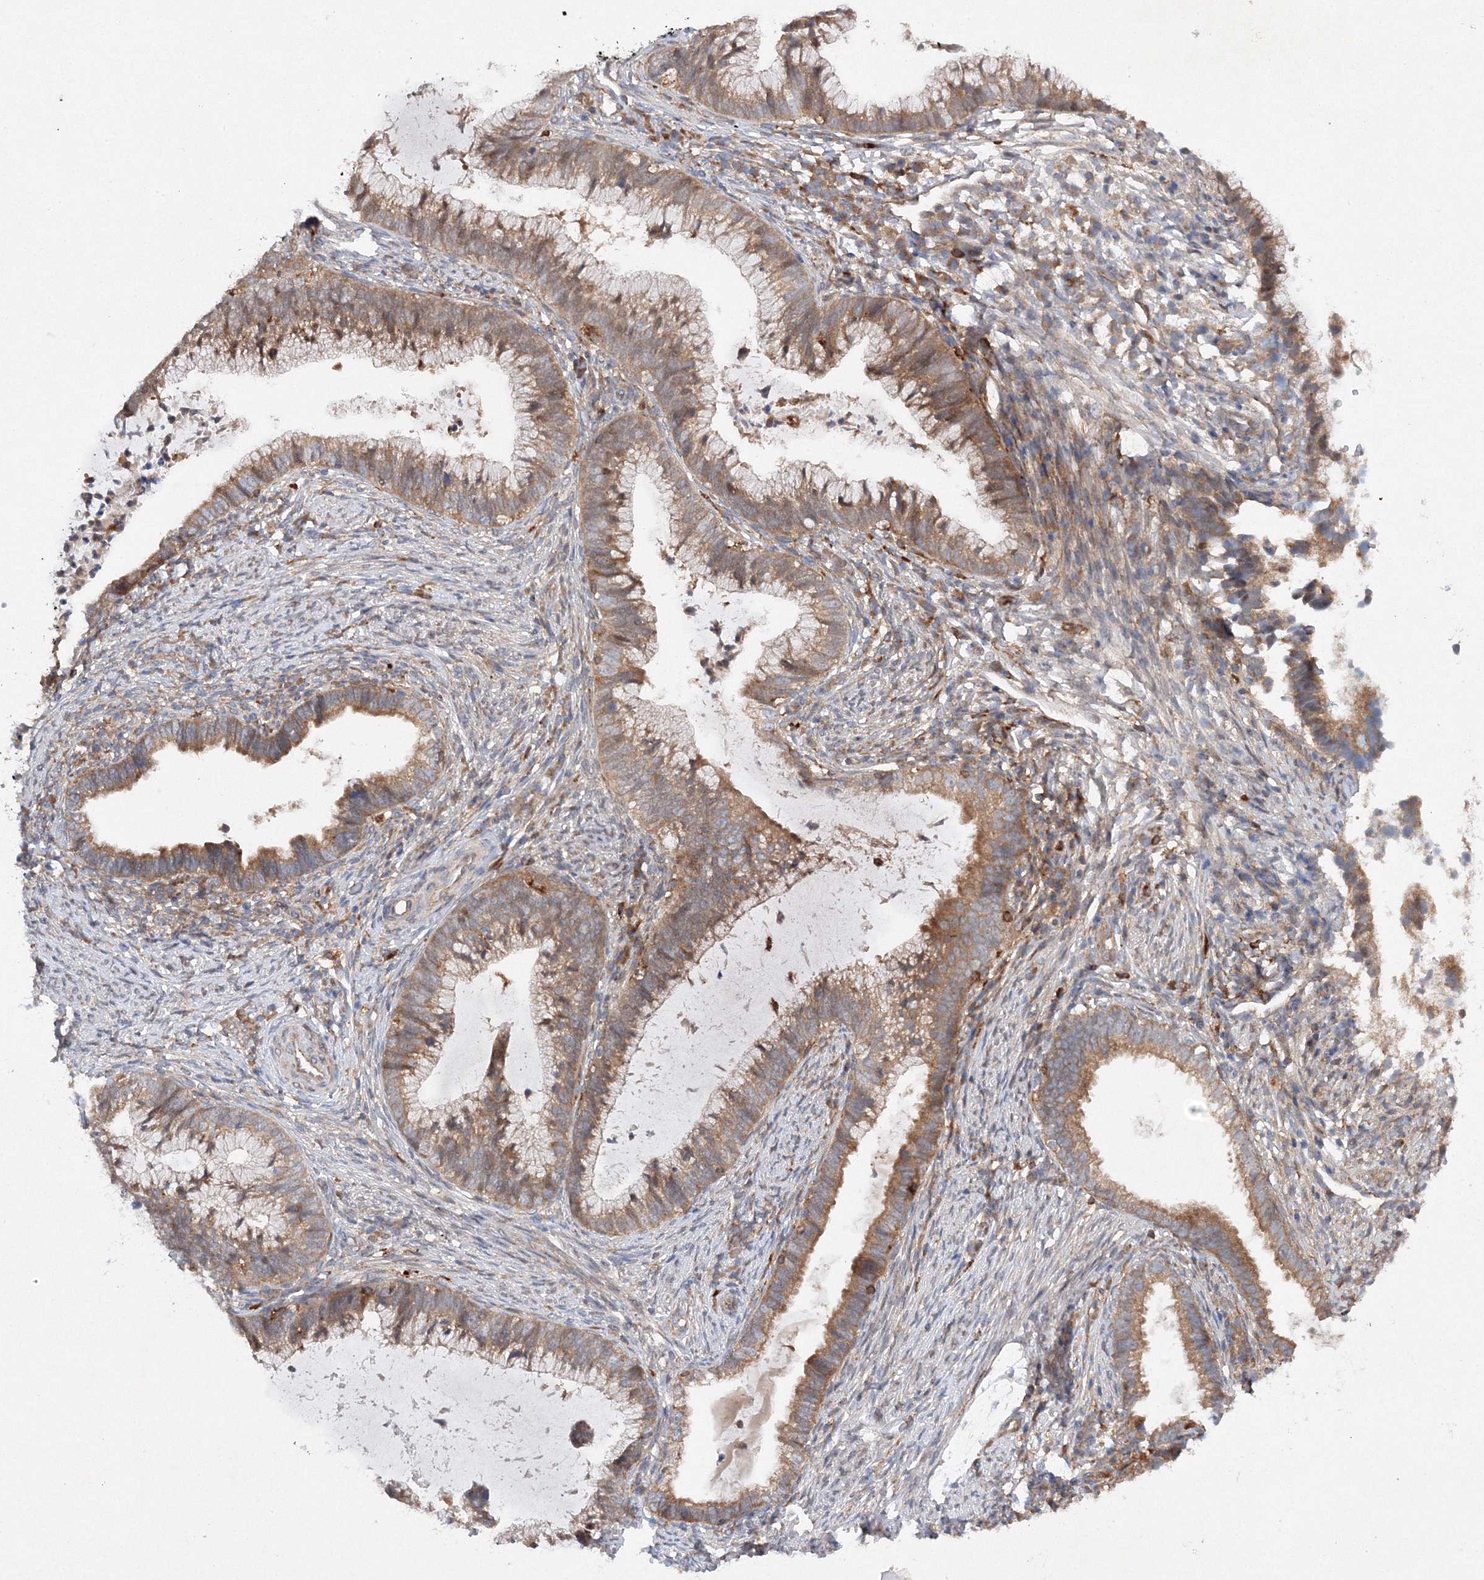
{"staining": {"intensity": "moderate", "quantity": ">75%", "location": "cytoplasmic/membranous"}, "tissue": "cervical cancer", "cell_type": "Tumor cells", "image_type": "cancer", "snomed": [{"axis": "morphology", "description": "Adenocarcinoma, NOS"}, {"axis": "topography", "description": "Cervix"}], "caption": "High-power microscopy captured an IHC photomicrograph of cervical adenocarcinoma, revealing moderate cytoplasmic/membranous positivity in approximately >75% of tumor cells.", "gene": "SLC36A1", "patient": {"sex": "female", "age": 36}}